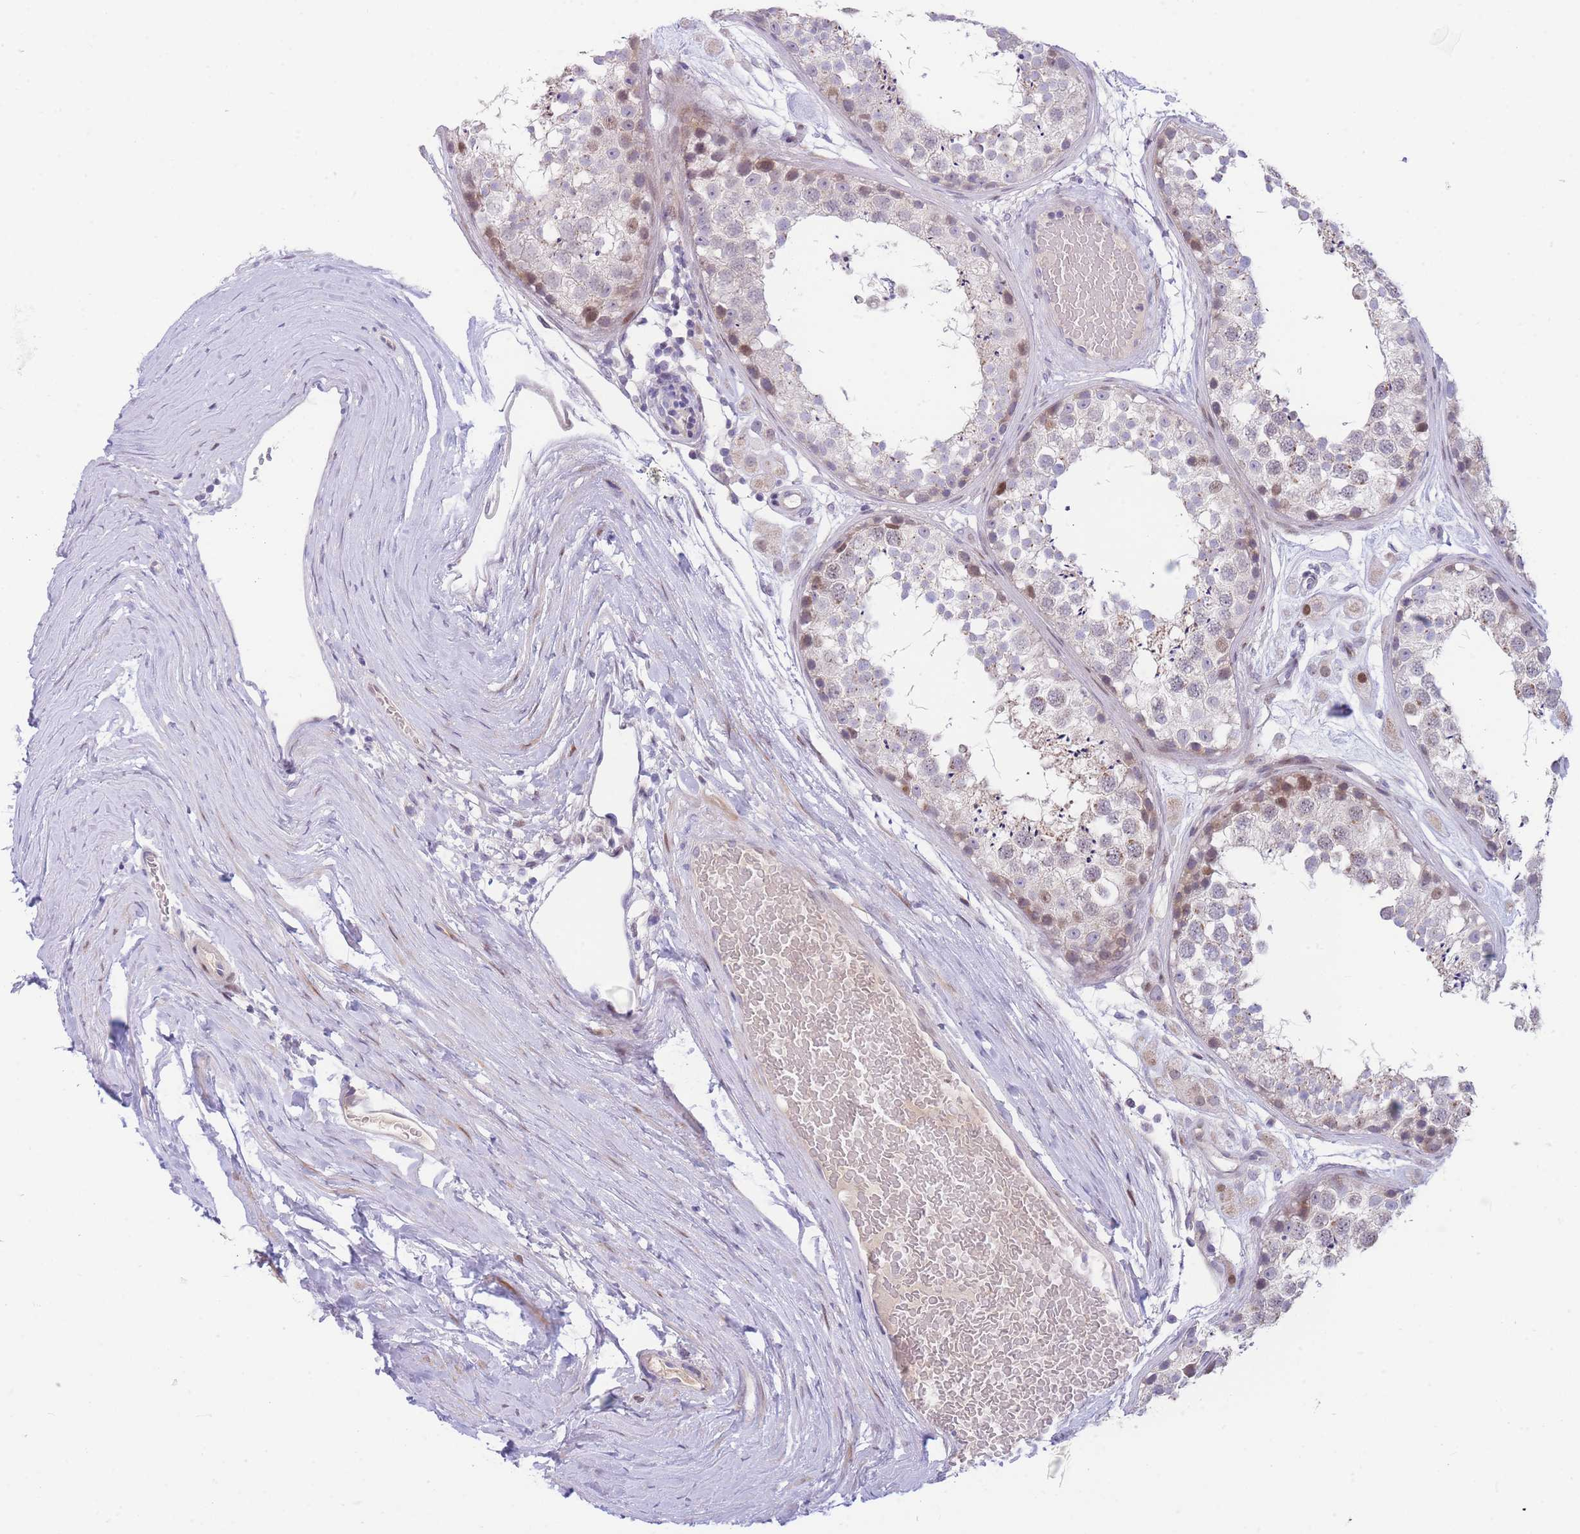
{"staining": {"intensity": "weak", "quantity": "<25%", "location": "cytoplasmic/membranous,nuclear"}, "tissue": "testis", "cell_type": "Cells in seminiferous ducts", "image_type": "normal", "snomed": [{"axis": "morphology", "description": "Normal tissue, NOS"}, {"axis": "topography", "description": "Testis"}], "caption": "Immunohistochemistry (IHC) image of normal testis: testis stained with DAB demonstrates no significant protein expression in cells in seminiferous ducts.", "gene": "SHCBP1", "patient": {"sex": "male", "age": 25}}